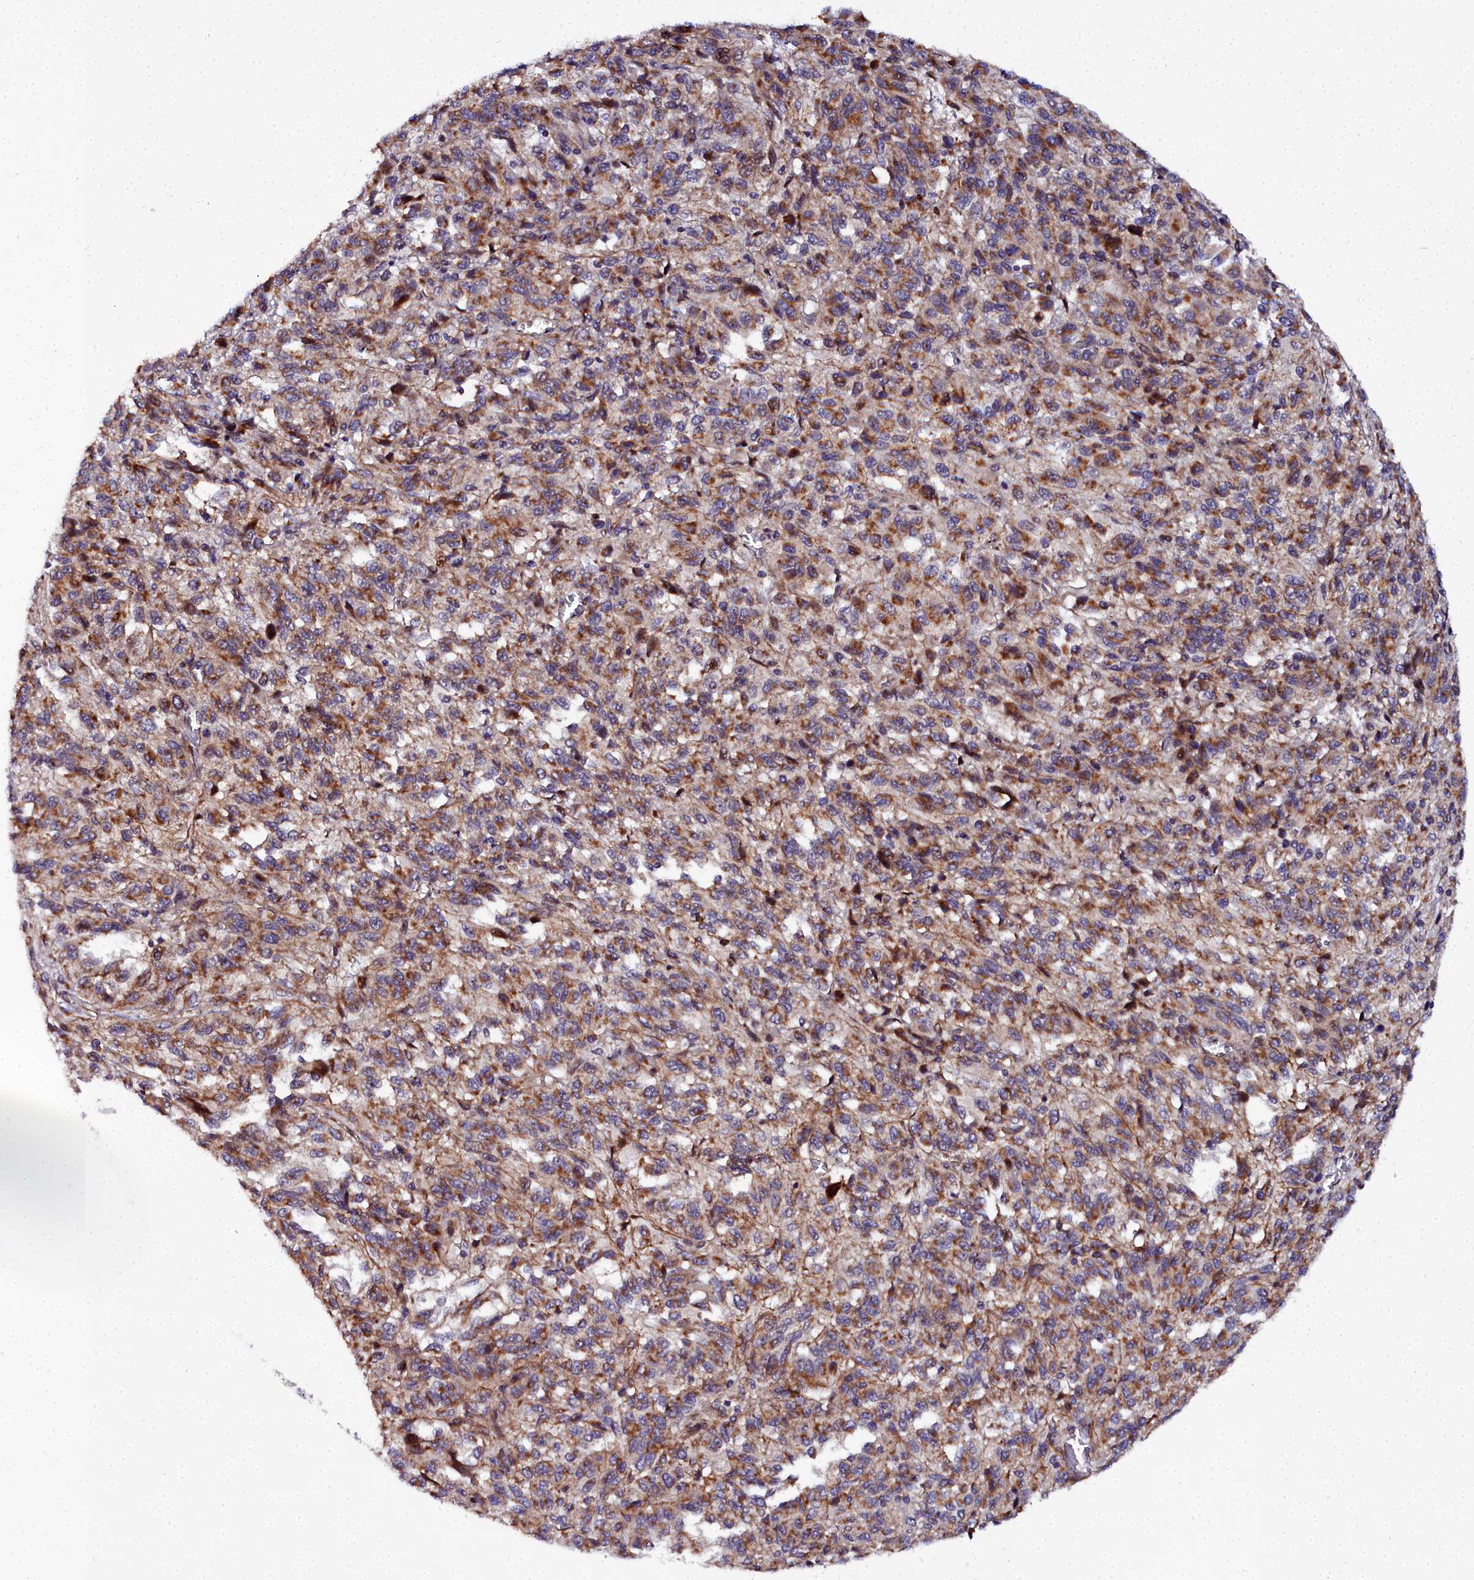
{"staining": {"intensity": "strong", "quantity": ">75%", "location": "cytoplasmic/membranous"}, "tissue": "melanoma", "cell_type": "Tumor cells", "image_type": "cancer", "snomed": [{"axis": "morphology", "description": "Malignant melanoma, Metastatic site"}, {"axis": "topography", "description": "Lung"}], "caption": "Melanoma stained with immunohistochemistry demonstrates strong cytoplasmic/membranous staining in approximately >75% of tumor cells.", "gene": "MRPS11", "patient": {"sex": "male", "age": 64}}